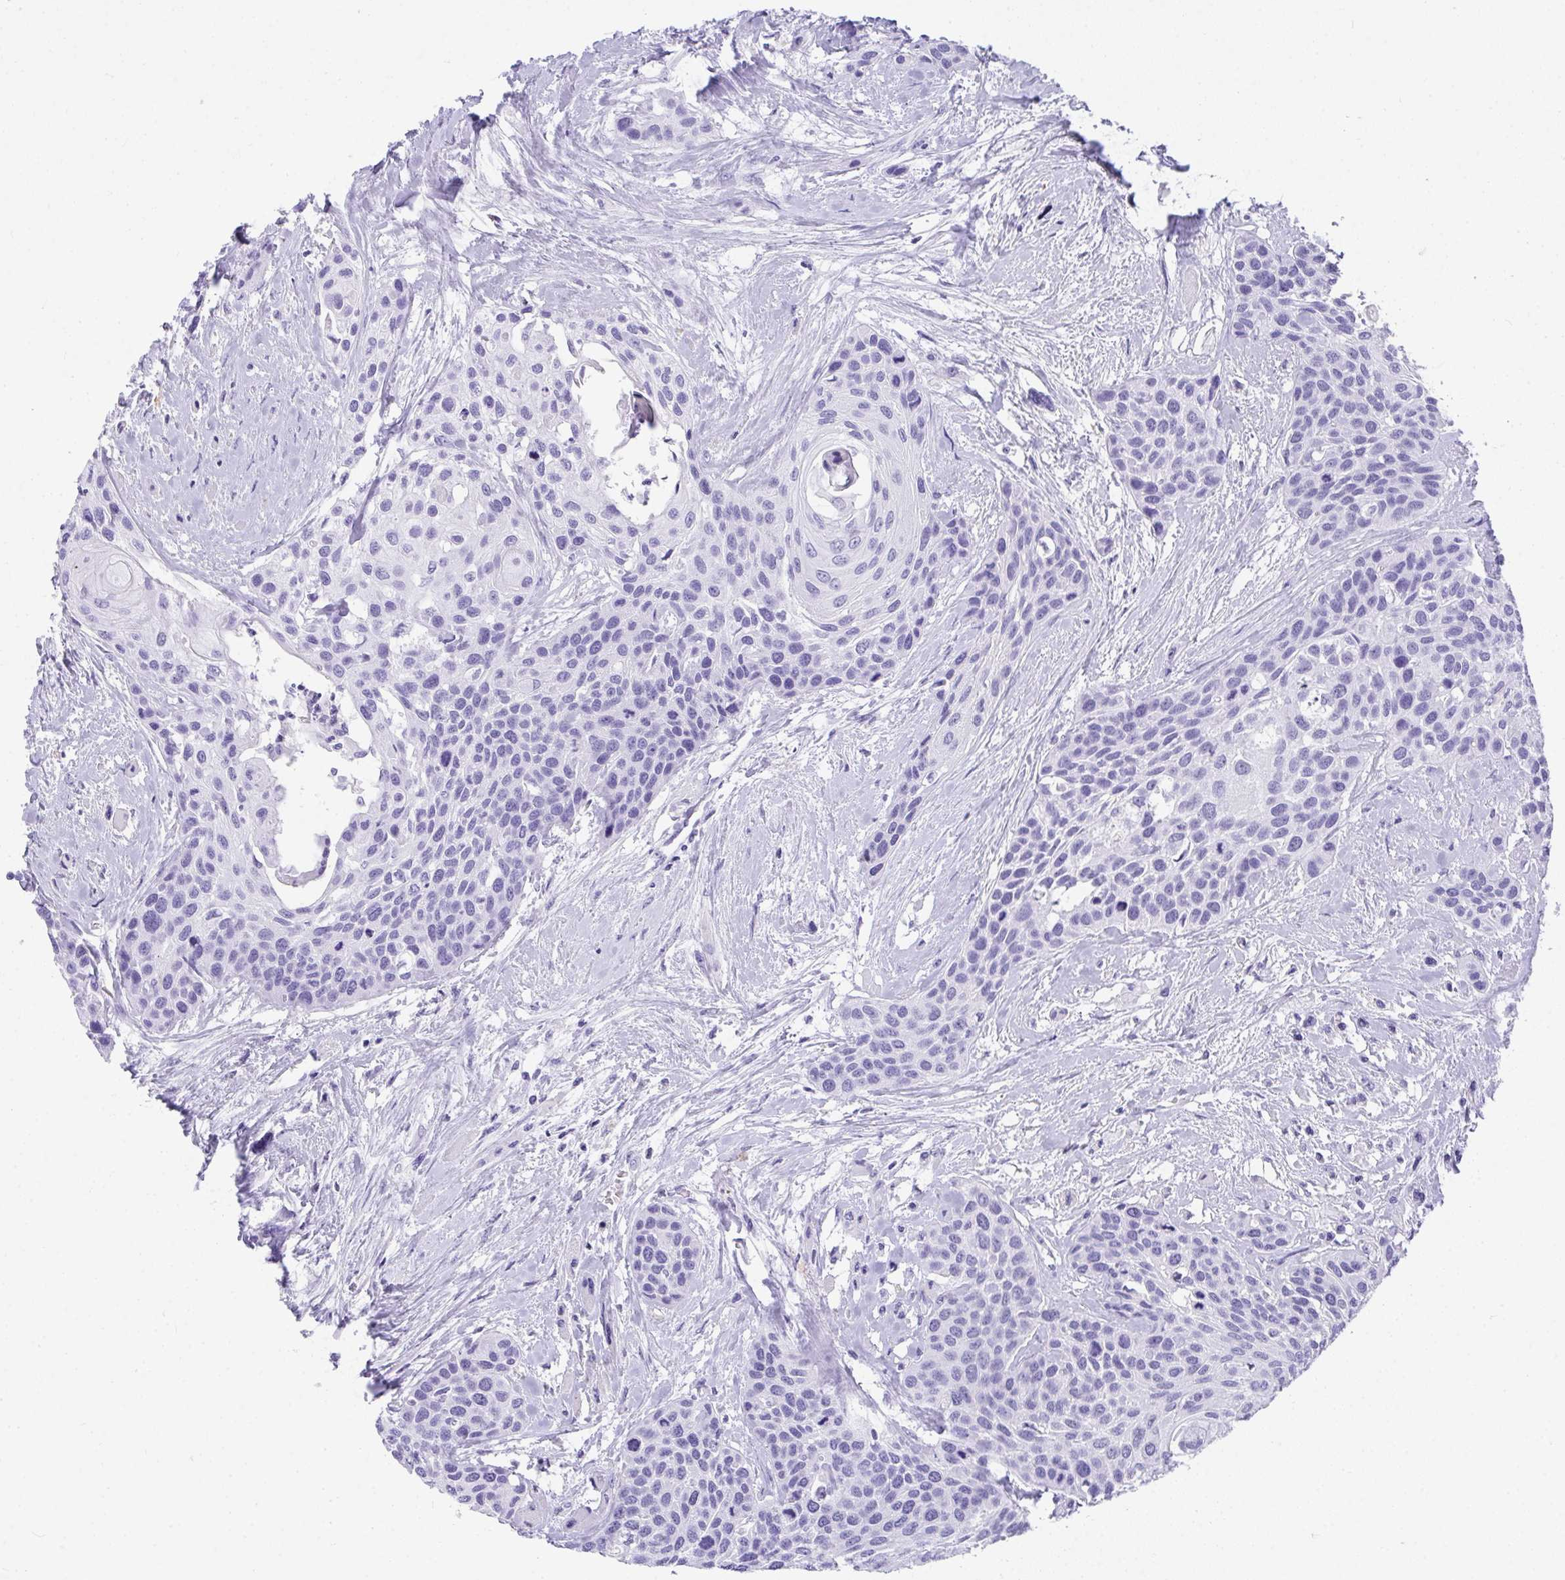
{"staining": {"intensity": "negative", "quantity": "none", "location": "none"}, "tissue": "head and neck cancer", "cell_type": "Tumor cells", "image_type": "cancer", "snomed": [{"axis": "morphology", "description": "Squamous cell carcinoma, NOS"}, {"axis": "topography", "description": "Head-Neck"}], "caption": "Tumor cells show no significant expression in squamous cell carcinoma (head and neck).", "gene": "AVIL", "patient": {"sex": "female", "age": 50}}